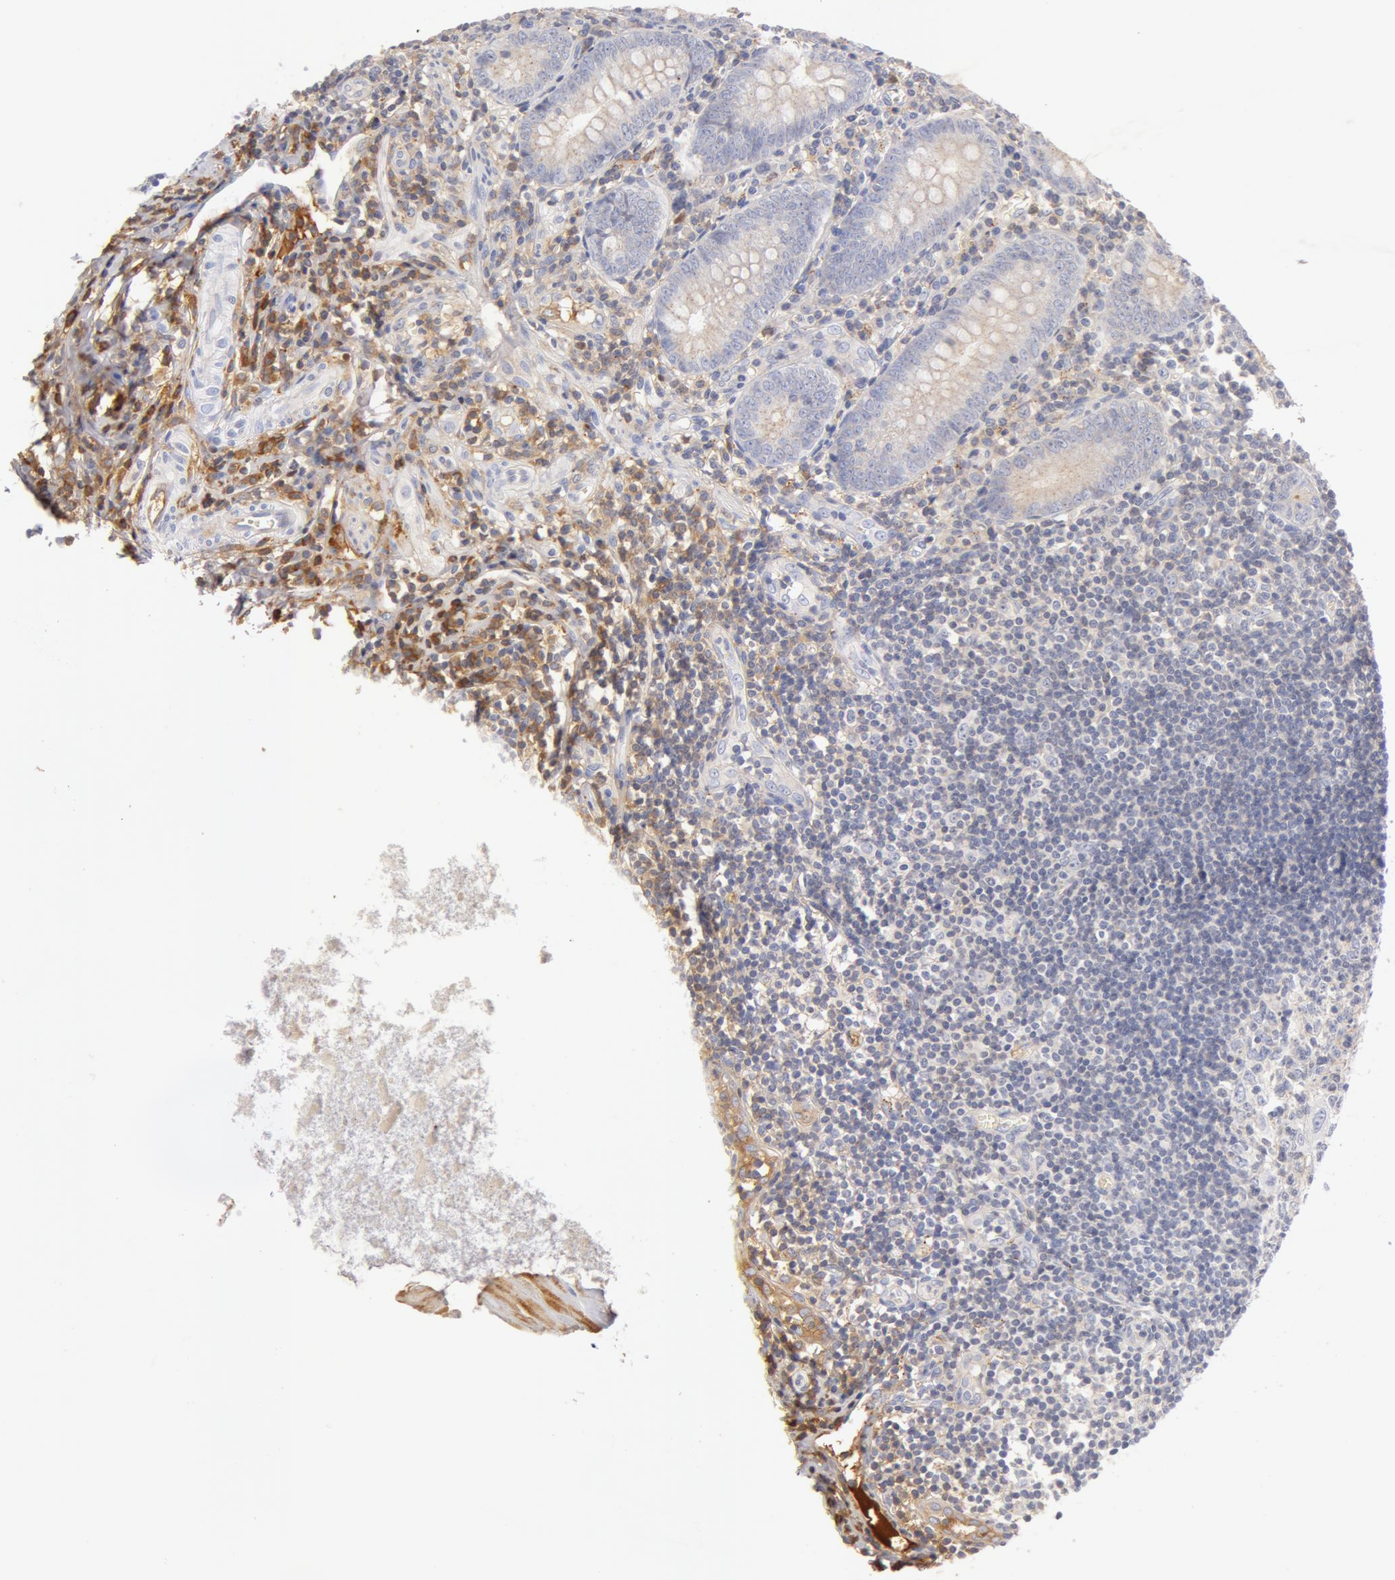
{"staining": {"intensity": "weak", "quantity": "25%-75%", "location": "cytoplasmic/membranous"}, "tissue": "appendix", "cell_type": "Glandular cells", "image_type": "normal", "snomed": [{"axis": "morphology", "description": "Normal tissue, NOS"}, {"axis": "topography", "description": "Appendix"}], "caption": "Protein expression analysis of unremarkable human appendix reveals weak cytoplasmic/membranous staining in about 25%-75% of glandular cells. (DAB (3,3'-diaminobenzidine) = brown stain, brightfield microscopy at high magnification).", "gene": "GC", "patient": {"sex": "female", "age": 19}}